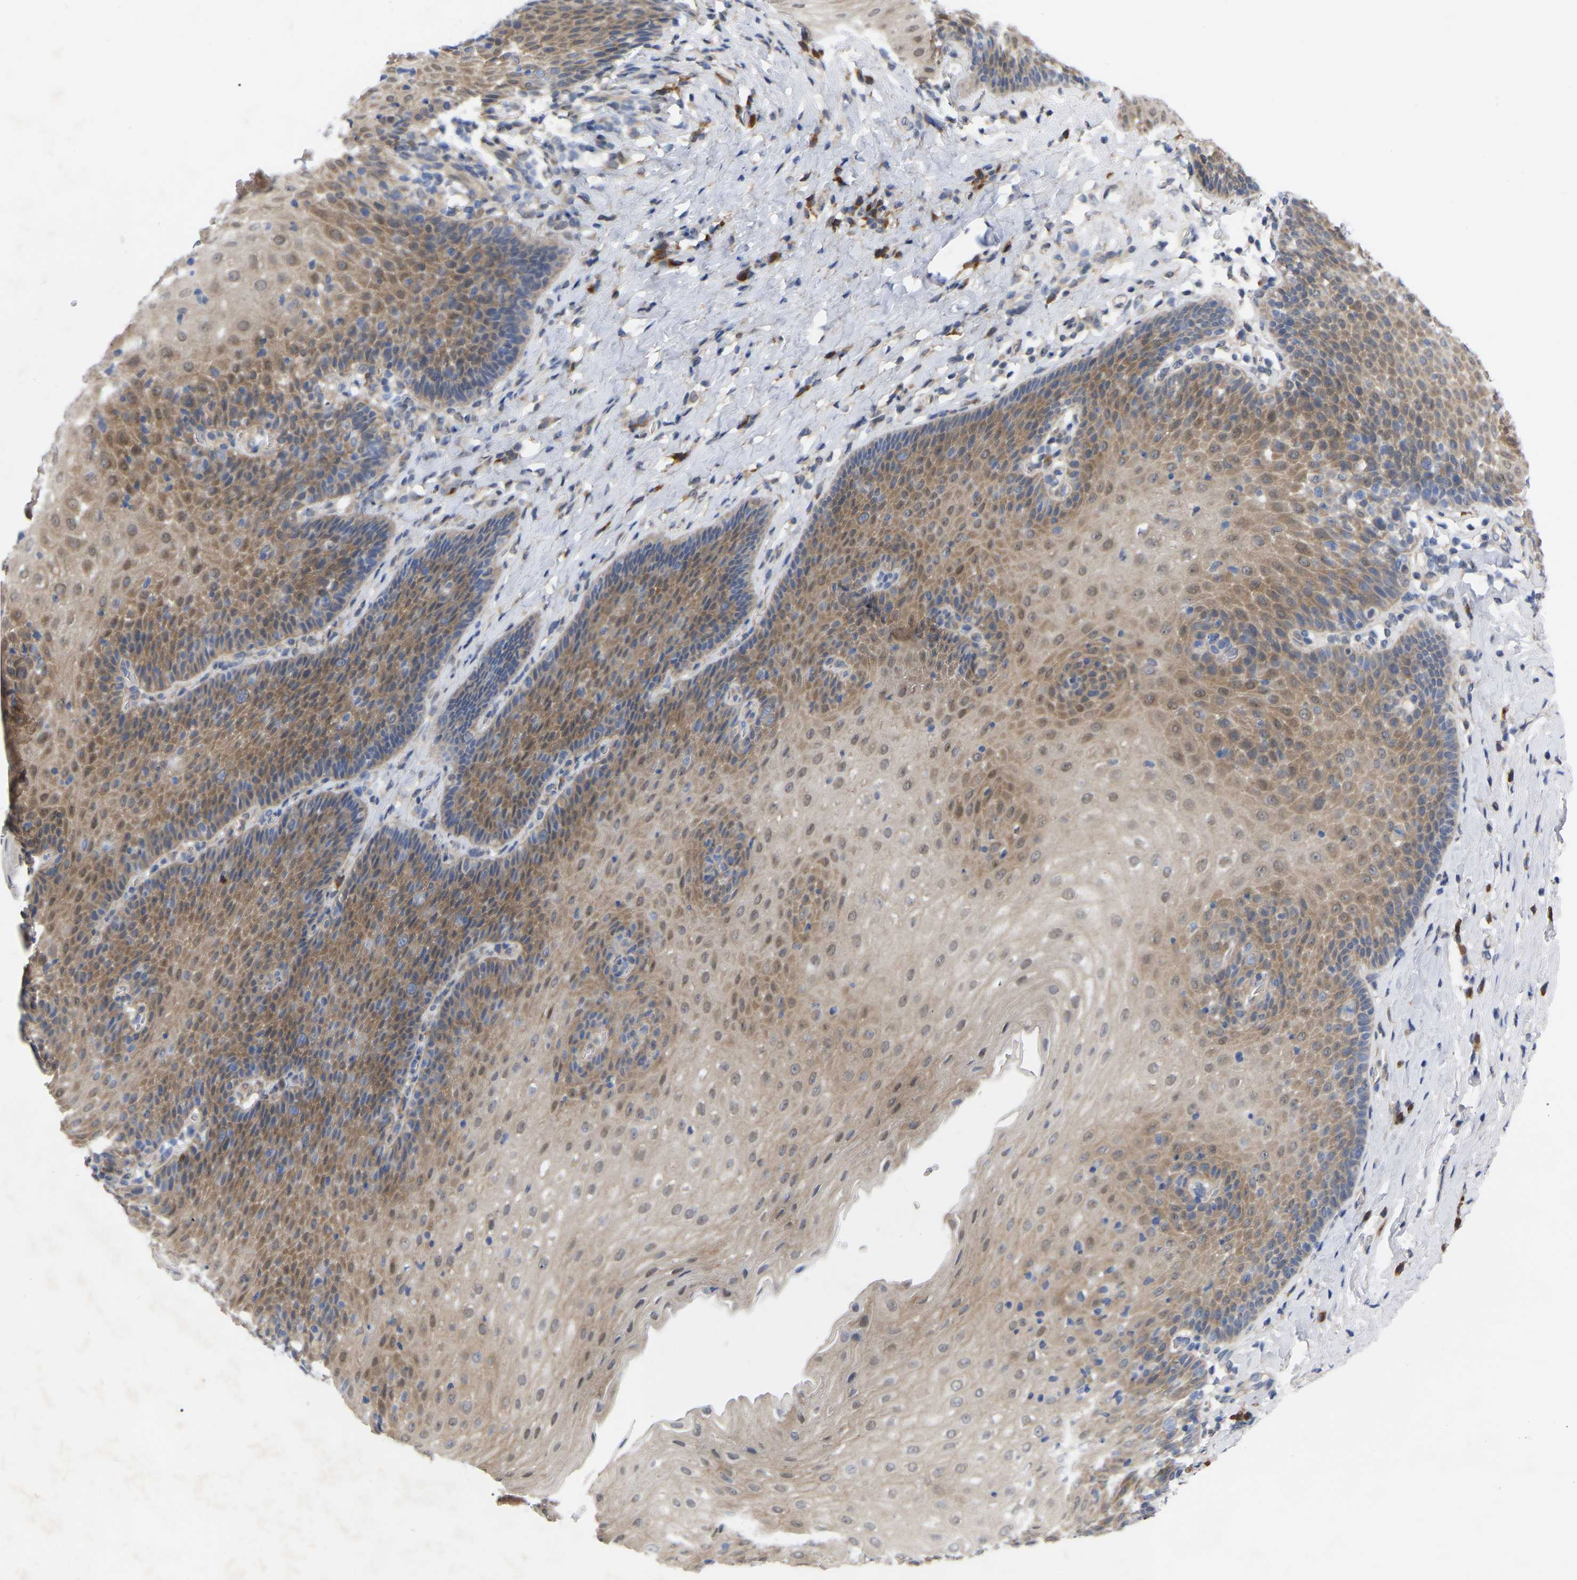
{"staining": {"intensity": "moderate", "quantity": ">75%", "location": "cytoplasmic/membranous"}, "tissue": "esophagus", "cell_type": "Squamous epithelial cells", "image_type": "normal", "snomed": [{"axis": "morphology", "description": "Normal tissue, NOS"}, {"axis": "topography", "description": "Esophagus"}], "caption": "This image displays immunohistochemistry staining of normal esophagus, with medium moderate cytoplasmic/membranous expression in approximately >75% of squamous epithelial cells.", "gene": "UBE4B", "patient": {"sex": "female", "age": 61}}